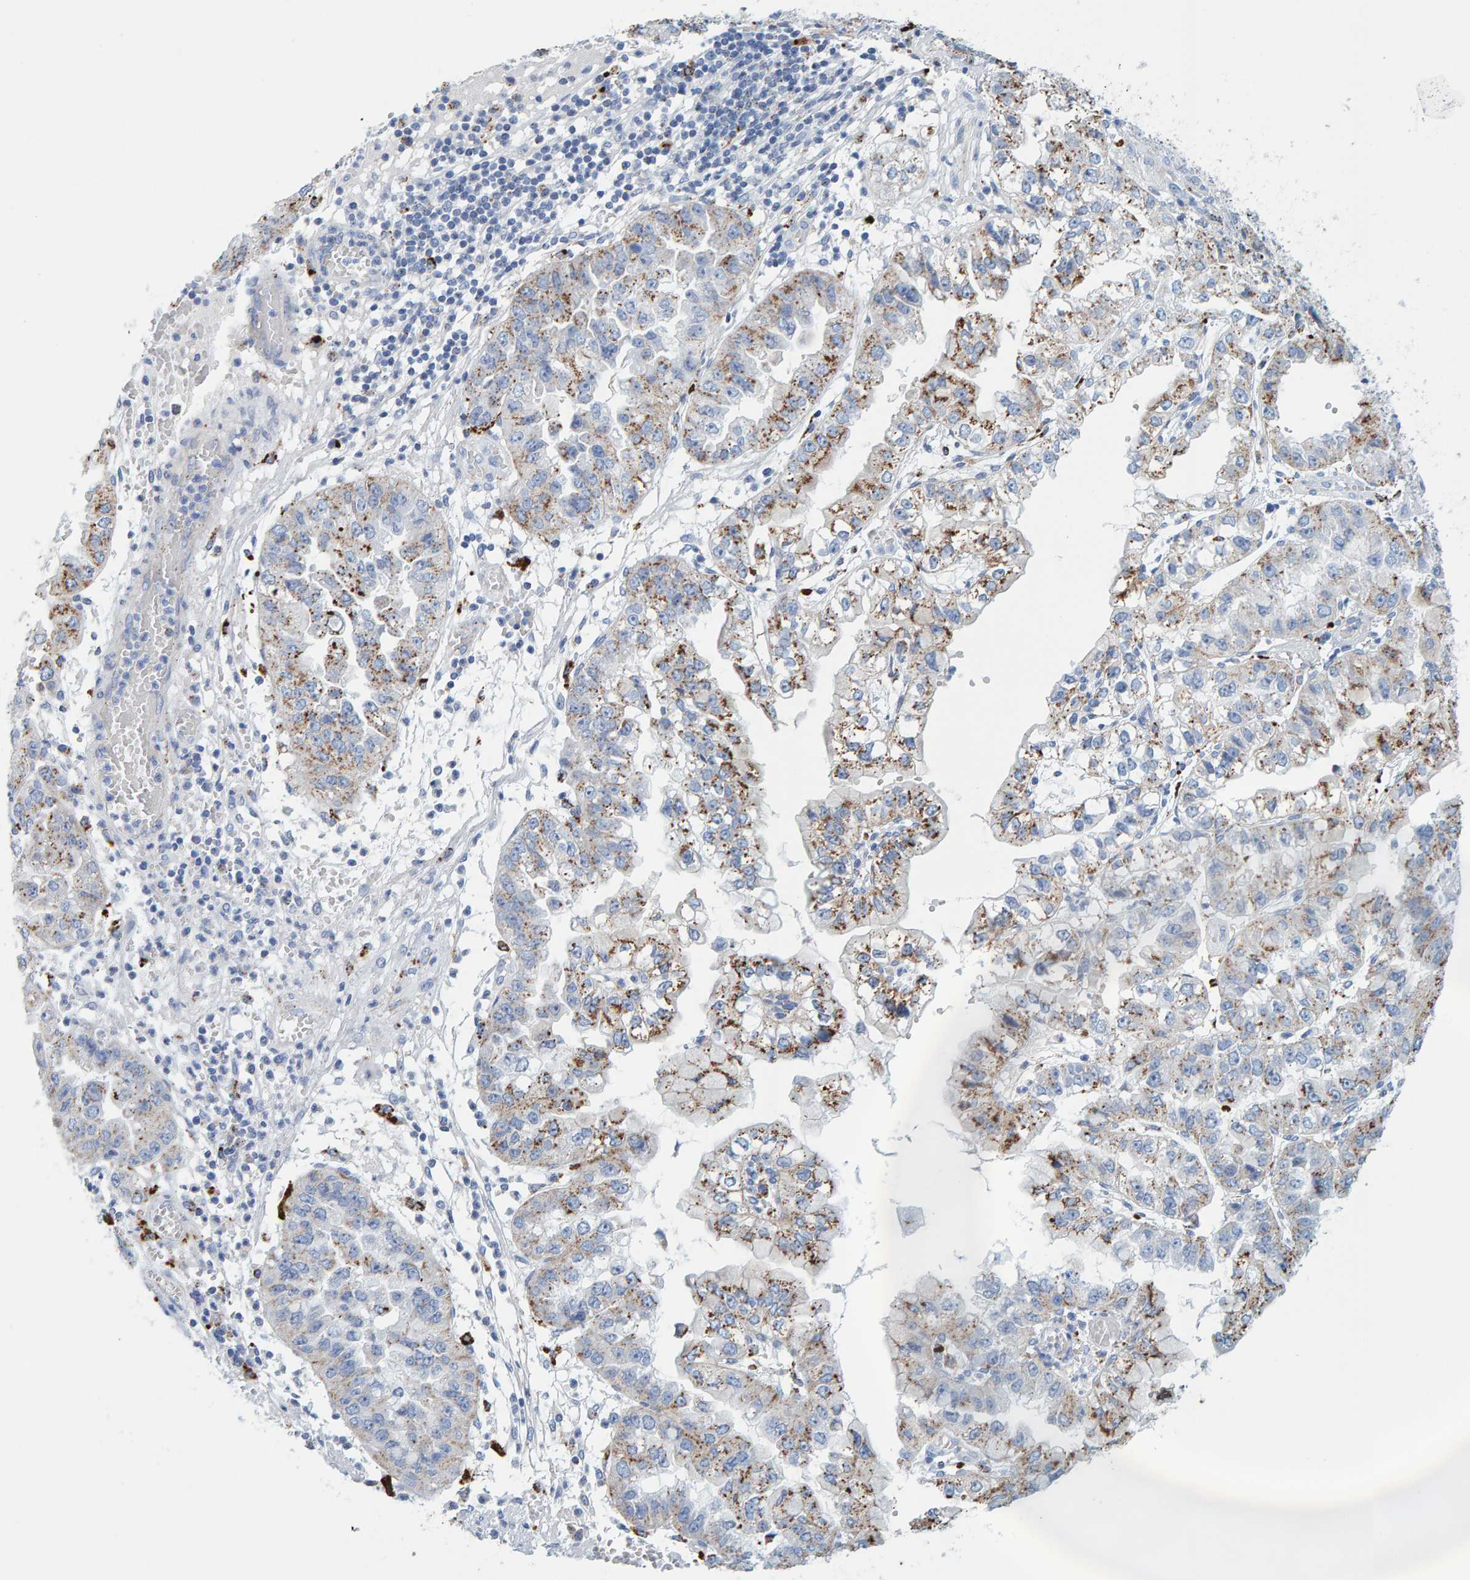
{"staining": {"intensity": "moderate", "quantity": ">75%", "location": "cytoplasmic/membranous"}, "tissue": "liver cancer", "cell_type": "Tumor cells", "image_type": "cancer", "snomed": [{"axis": "morphology", "description": "Cholangiocarcinoma"}, {"axis": "topography", "description": "Liver"}], "caption": "Protein positivity by immunohistochemistry reveals moderate cytoplasmic/membranous positivity in approximately >75% of tumor cells in cholangiocarcinoma (liver).", "gene": "BIN3", "patient": {"sex": "female", "age": 79}}